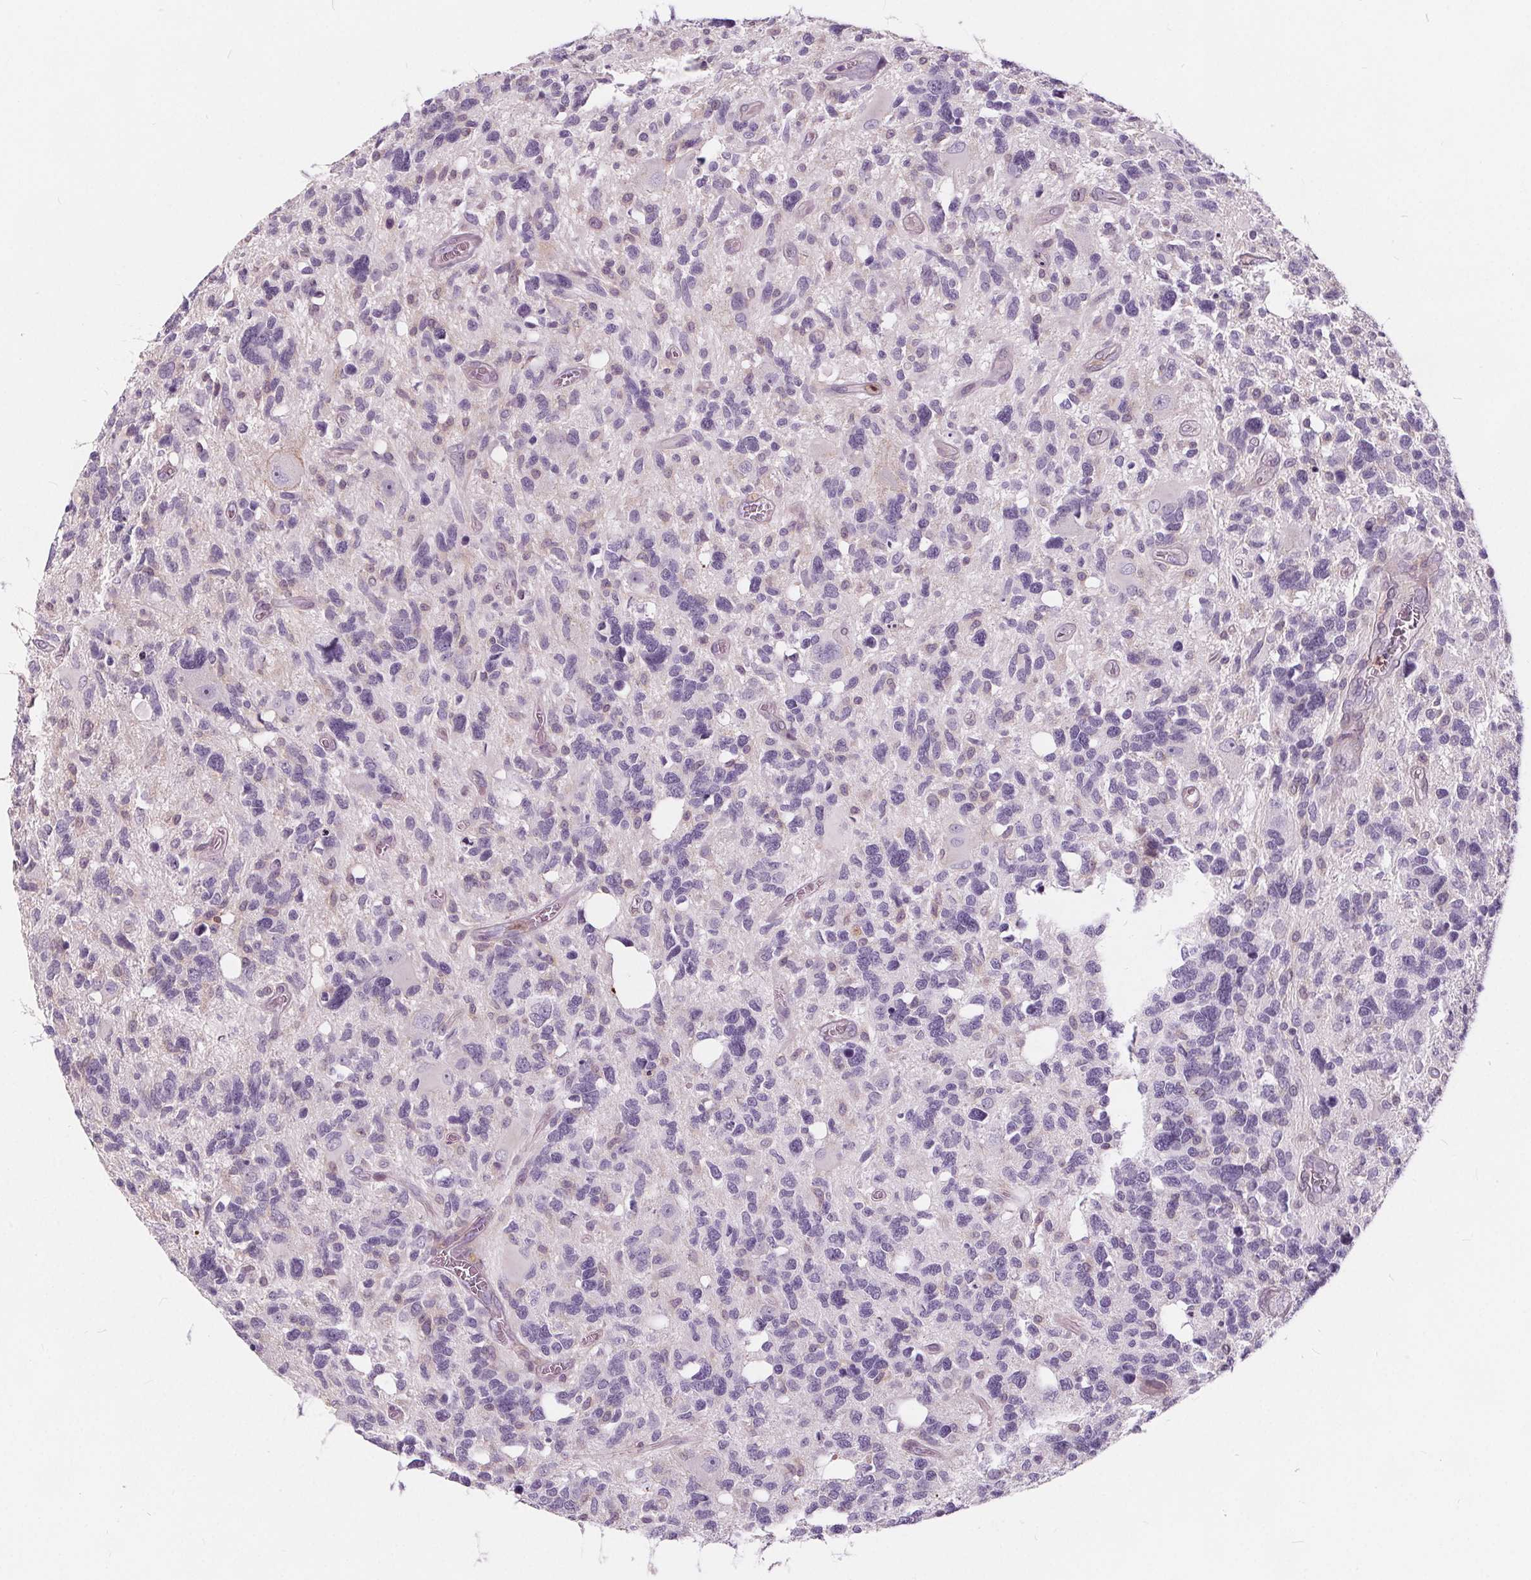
{"staining": {"intensity": "negative", "quantity": "none", "location": "none"}, "tissue": "glioma", "cell_type": "Tumor cells", "image_type": "cancer", "snomed": [{"axis": "morphology", "description": "Glioma, malignant, High grade"}, {"axis": "topography", "description": "Brain"}], "caption": "Immunohistochemistry micrograph of neoplastic tissue: glioma stained with DAB (3,3'-diaminobenzidine) reveals no significant protein expression in tumor cells. (DAB immunohistochemistry (IHC), high magnification).", "gene": "HAAO", "patient": {"sex": "male", "age": 49}}